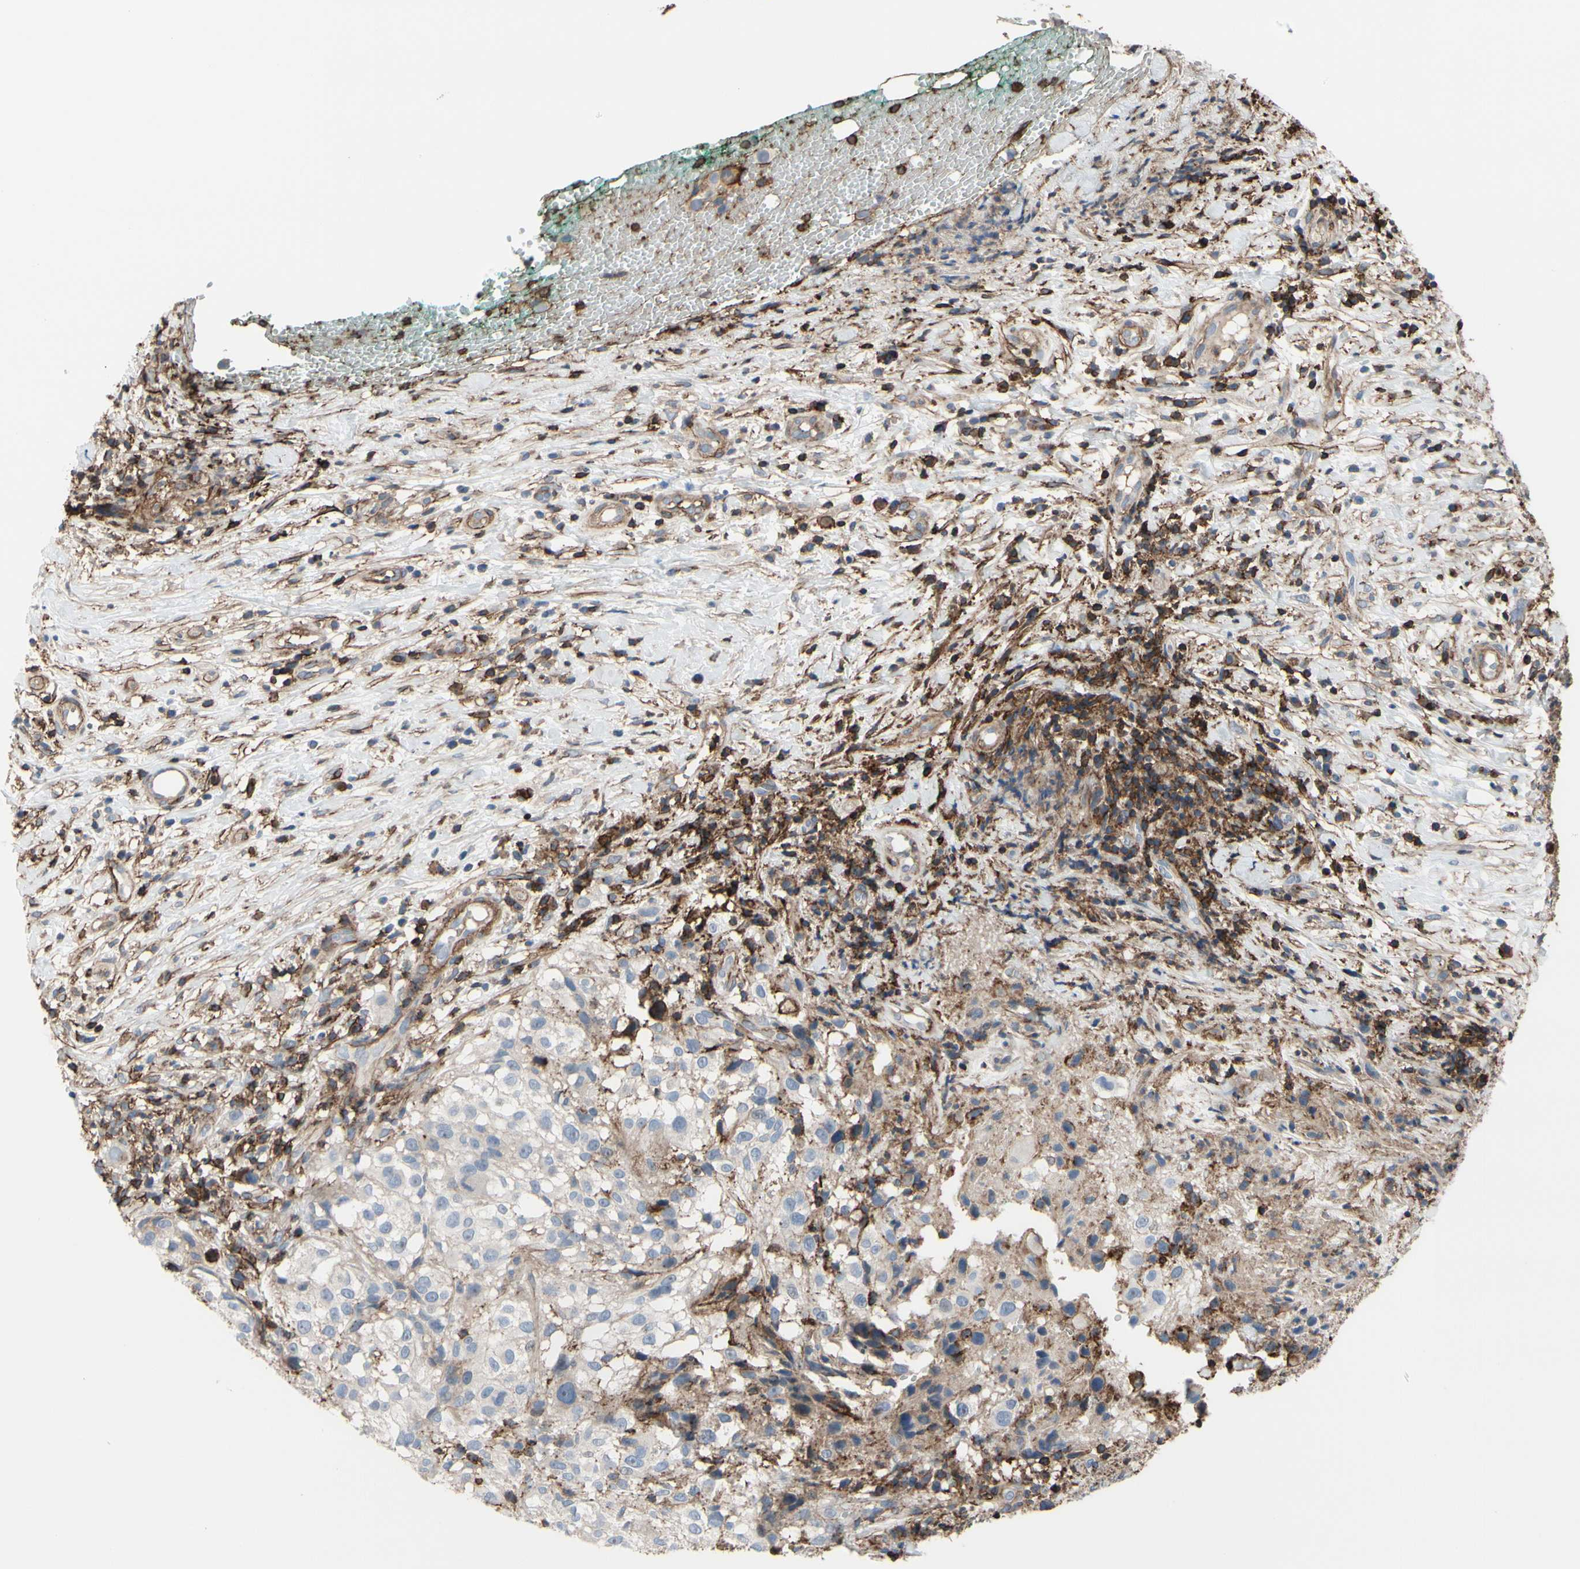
{"staining": {"intensity": "weak", "quantity": "25%-75%", "location": "cytoplasmic/membranous"}, "tissue": "melanoma", "cell_type": "Tumor cells", "image_type": "cancer", "snomed": [{"axis": "morphology", "description": "Necrosis, NOS"}, {"axis": "morphology", "description": "Malignant melanoma, NOS"}, {"axis": "topography", "description": "Skin"}], "caption": "A brown stain labels weak cytoplasmic/membranous positivity of a protein in malignant melanoma tumor cells. The protein of interest is stained brown, and the nuclei are stained in blue (DAB IHC with brightfield microscopy, high magnification).", "gene": "ANXA6", "patient": {"sex": "female", "age": 87}}